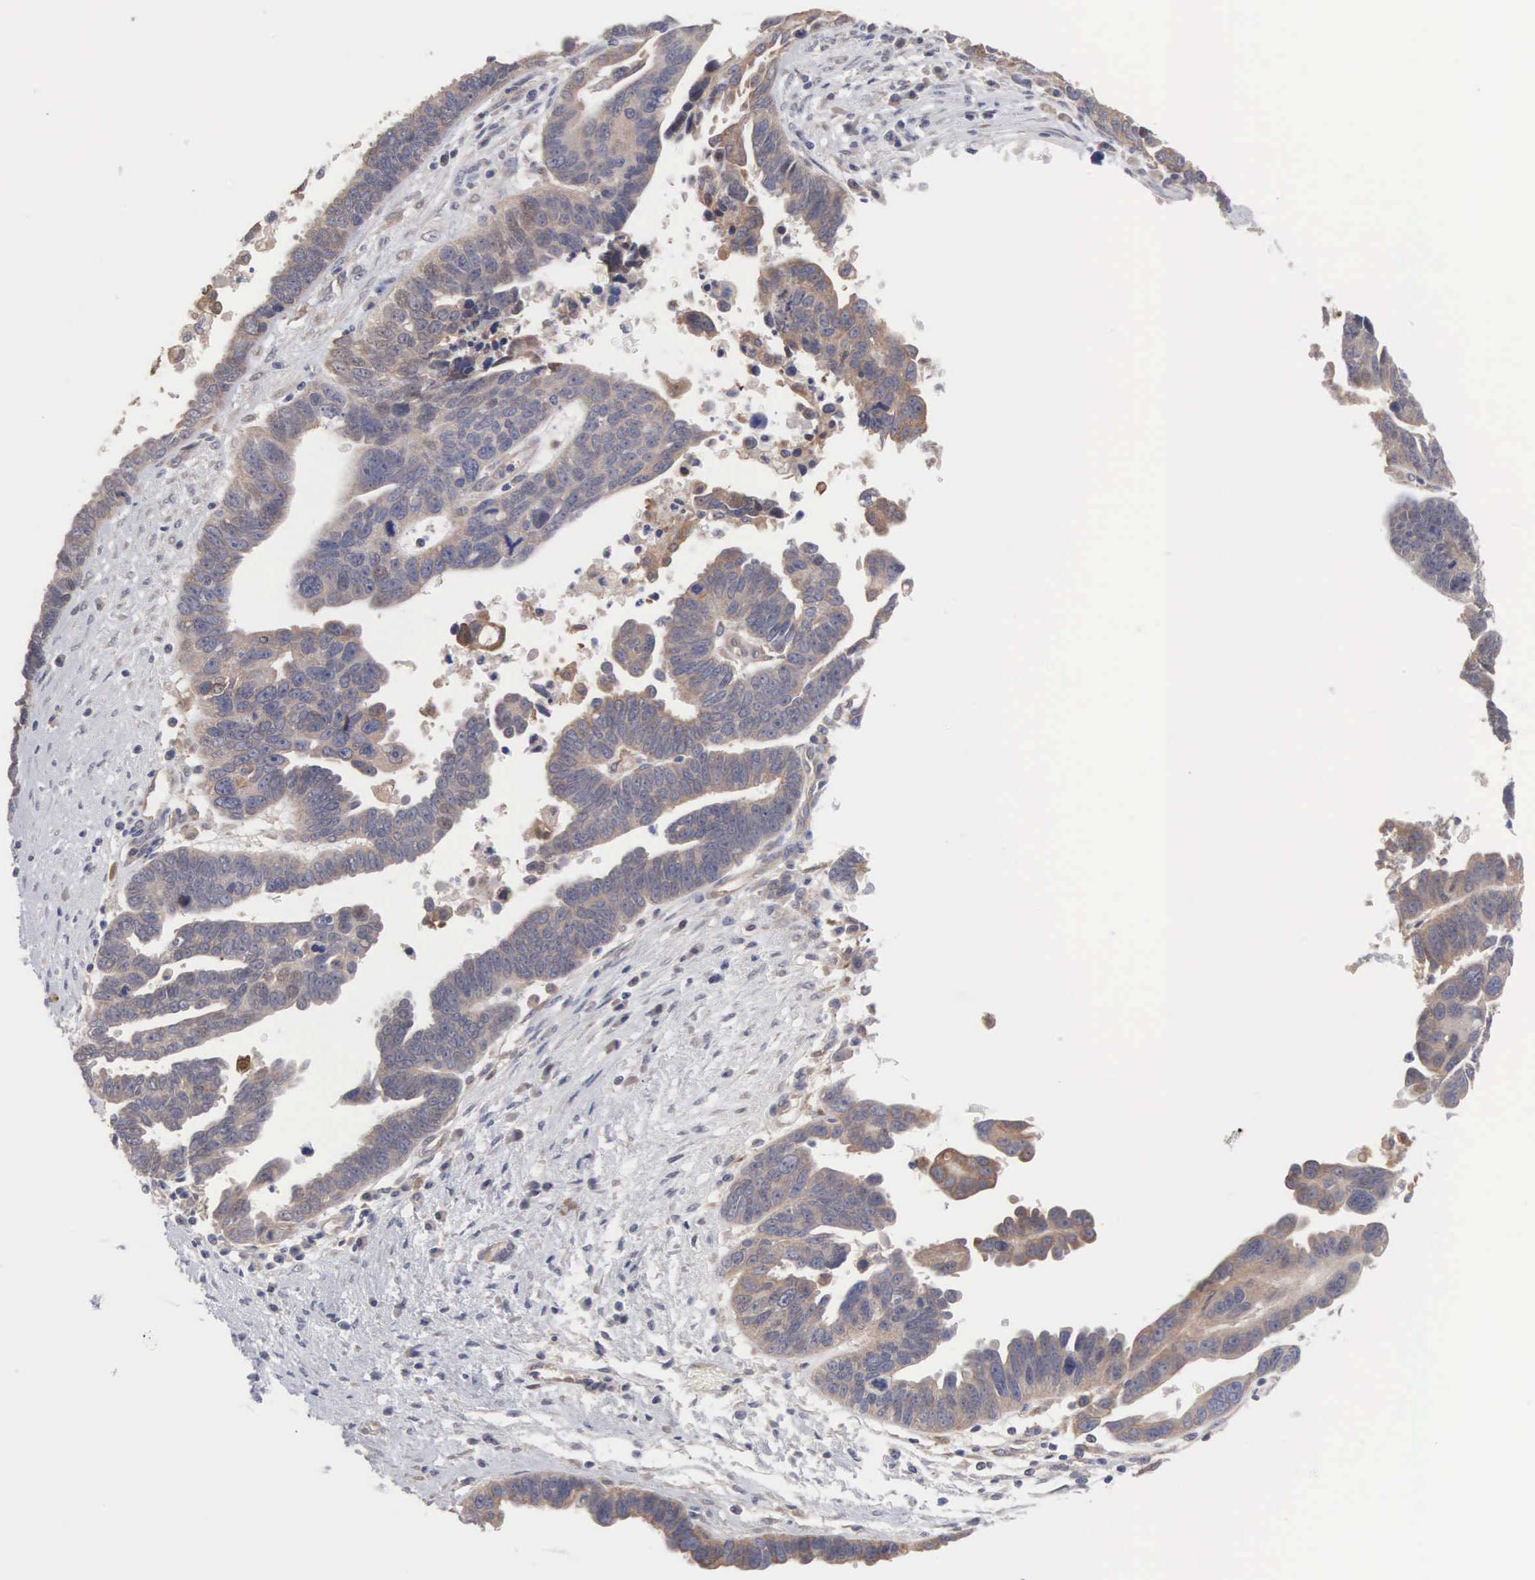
{"staining": {"intensity": "moderate", "quantity": ">75%", "location": "cytoplasmic/membranous"}, "tissue": "ovarian cancer", "cell_type": "Tumor cells", "image_type": "cancer", "snomed": [{"axis": "morphology", "description": "Carcinoma, endometroid"}, {"axis": "morphology", "description": "Cystadenocarcinoma, serous, NOS"}, {"axis": "topography", "description": "Ovary"}], "caption": "Immunohistochemistry staining of ovarian cancer (serous cystadenocarcinoma), which exhibits medium levels of moderate cytoplasmic/membranous staining in approximately >75% of tumor cells indicating moderate cytoplasmic/membranous protein expression. The staining was performed using DAB (3,3'-diaminobenzidine) (brown) for protein detection and nuclei were counterstained in hematoxylin (blue).", "gene": "INF2", "patient": {"sex": "female", "age": 45}}